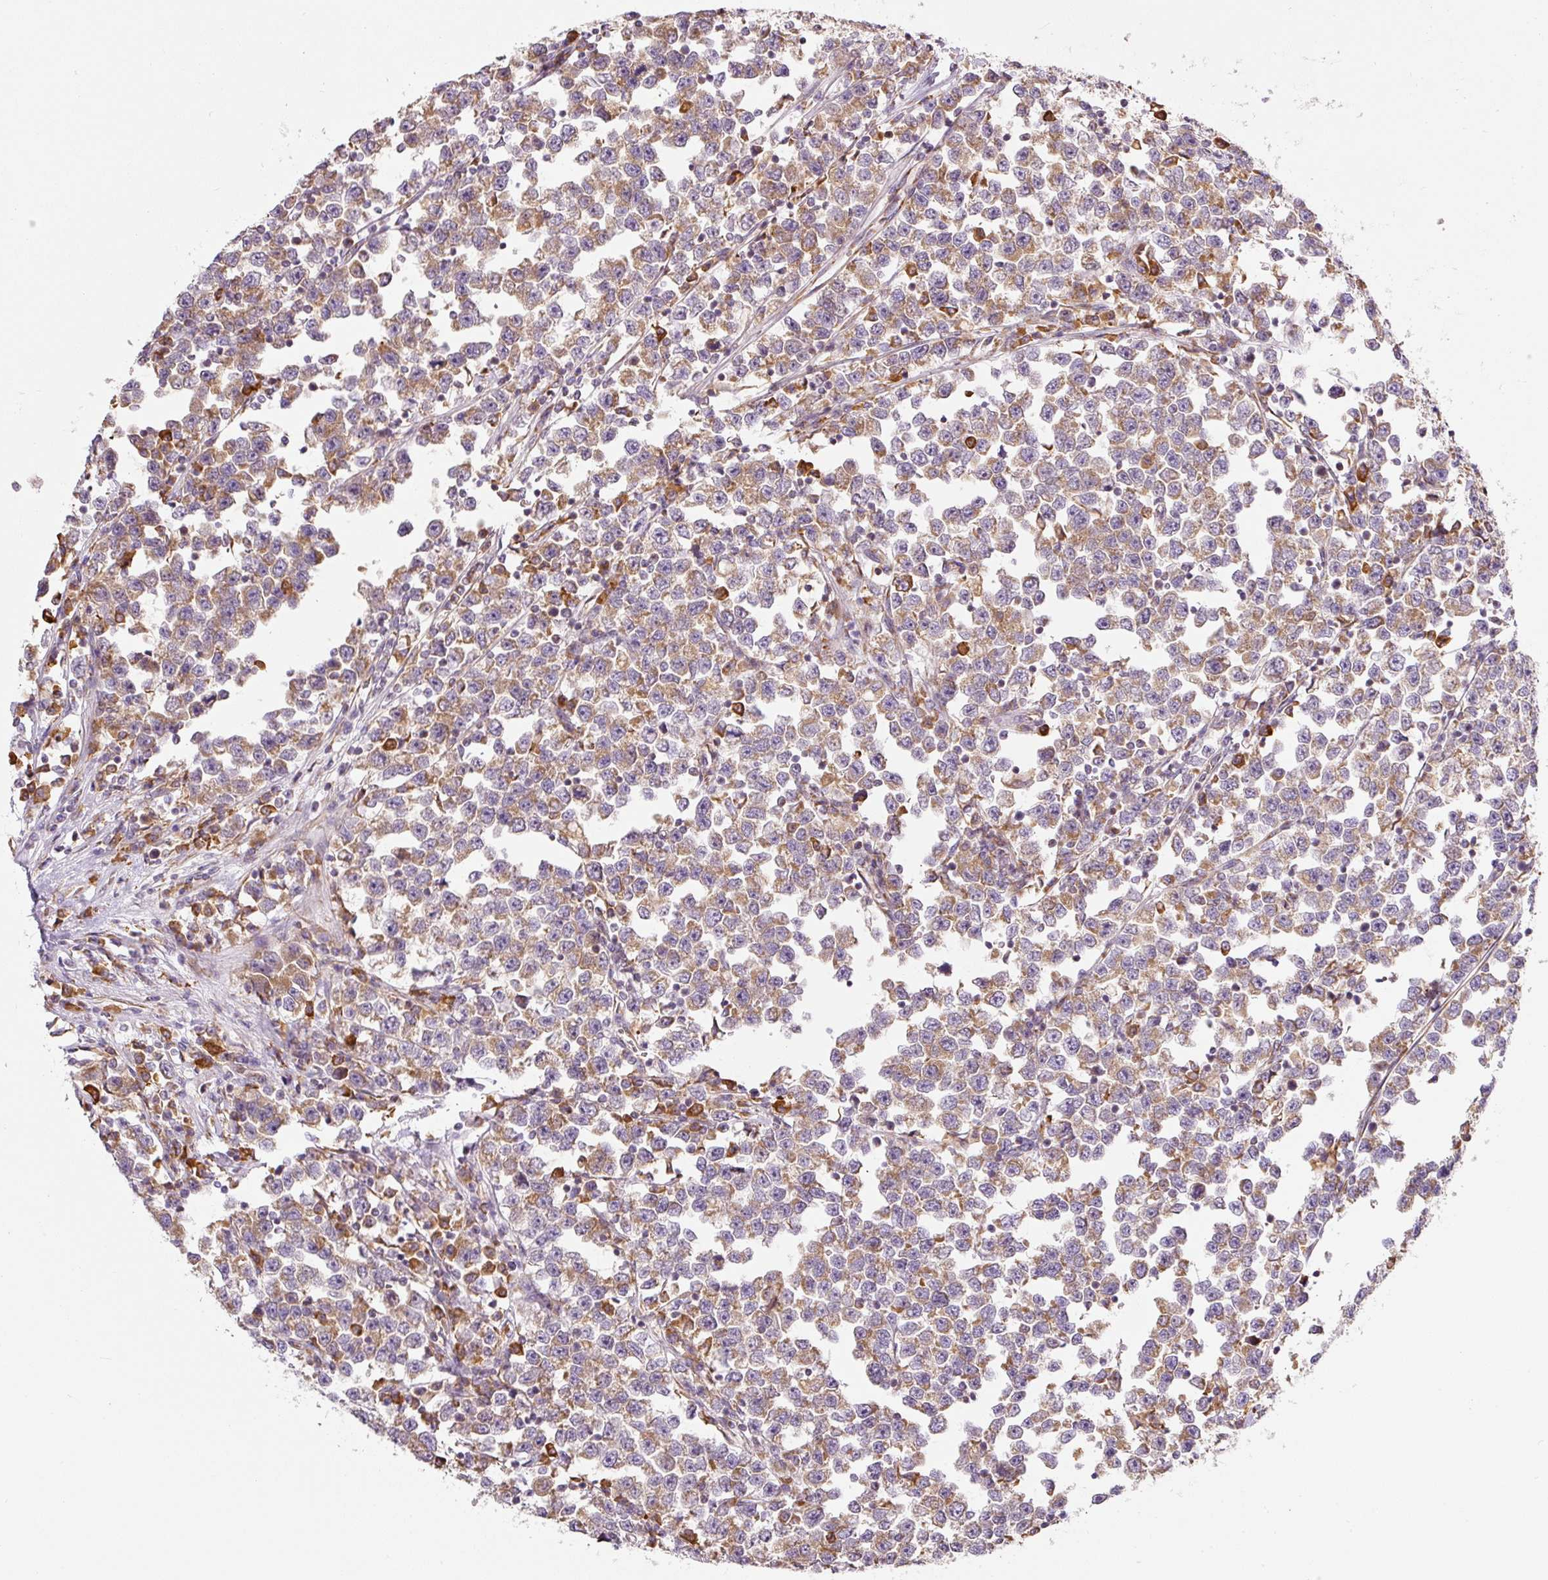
{"staining": {"intensity": "moderate", "quantity": ">75%", "location": "cytoplasmic/membranous"}, "tissue": "testis cancer", "cell_type": "Tumor cells", "image_type": "cancer", "snomed": [{"axis": "morphology", "description": "Seminoma, NOS"}, {"axis": "topography", "description": "Testis"}], "caption": "Immunohistochemistry (DAB (3,3'-diaminobenzidine)) staining of seminoma (testis) exhibits moderate cytoplasmic/membranous protein expression in approximately >75% of tumor cells.", "gene": "MORN4", "patient": {"sex": "male", "age": 43}}